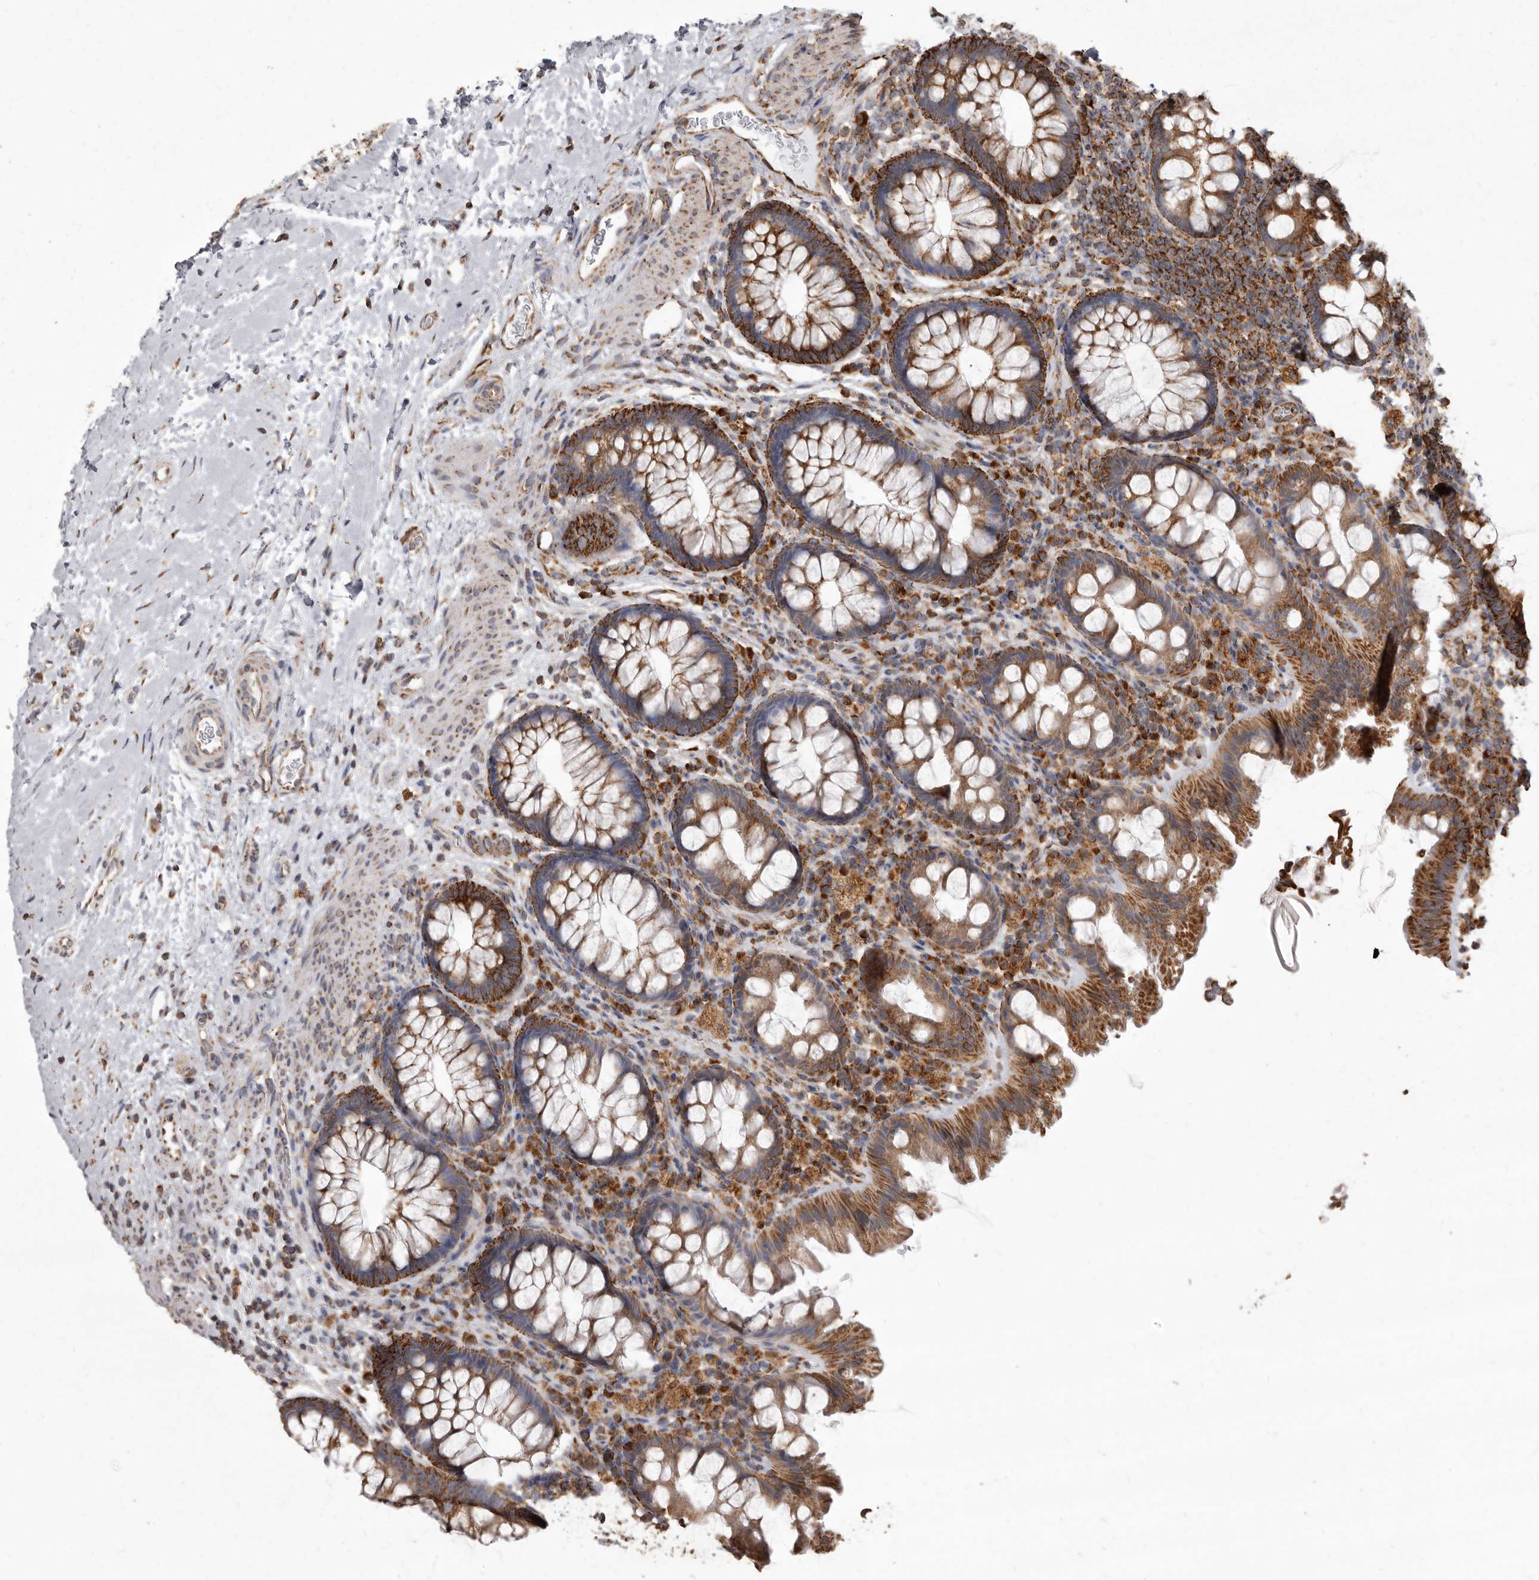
{"staining": {"intensity": "moderate", "quantity": ">75%", "location": "cytoplasmic/membranous"}, "tissue": "colon", "cell_type": "Endothelial cells", "image_type": "normal", "snomed": [{"axis": "morphology", "description": "Normal tissue, NOS"}, {"axis": "topography", "description": "Colon"}], "caption": "Immunohistochemical staining of normal human colon demonstrates >75% levels of moderate cytoplasmic/membranous protein expression in approximately >75% of endothelial cells.", "gene": "CDK5RAP3", "patient": {"sex": "female", "age": 62}}